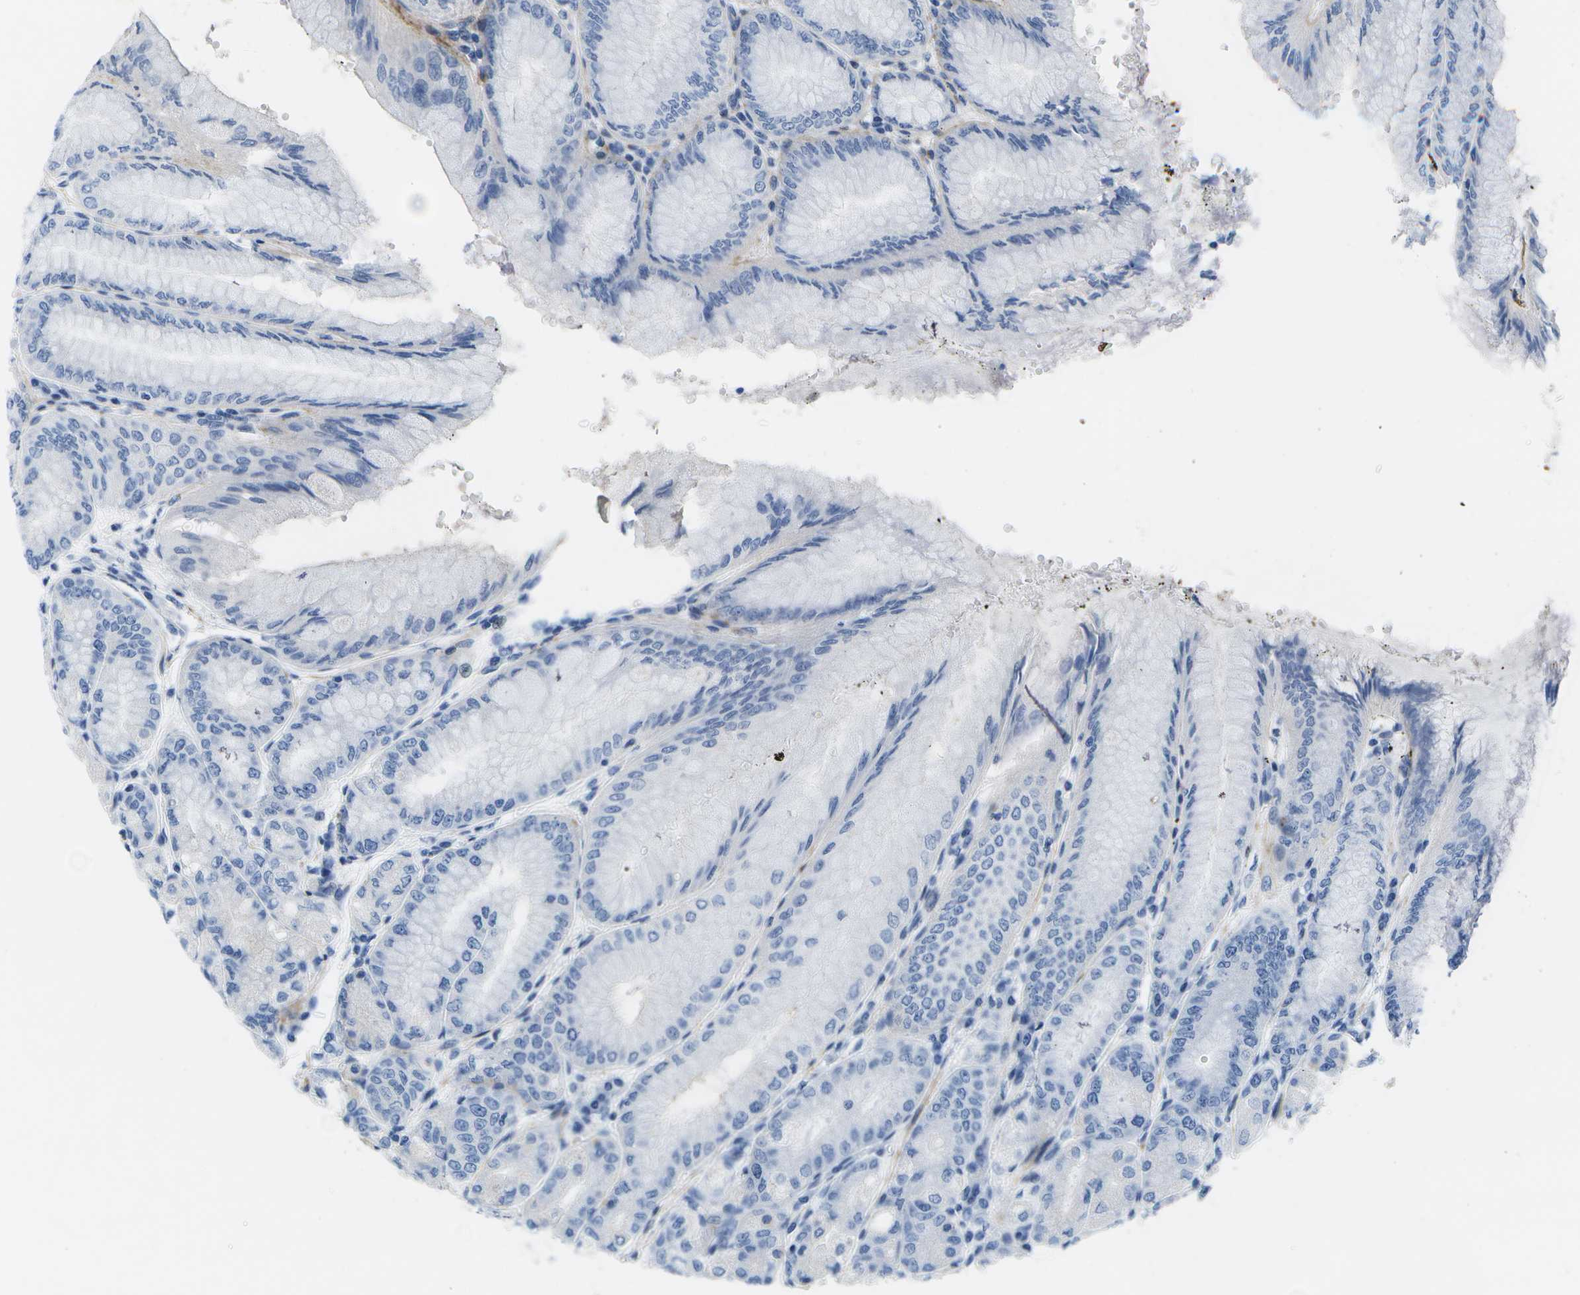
{"staining": {"intensity": "weak", "quantity": "<25%", "location": "cytoplasmic/membranous"}, "tissue": "stomach", "cell_type": "Glandular cells", "image_type": "normal", "snomed": [{"axis": "morphology", "description": "Normal tissue, NOS"}, {"axis": "topography", "description": "Stomach, lower"}], "caption": "Glandular cells show no significant expression in unremarkable stomach. The staining is performed using DAB (3,3'-diaminobenzidine) brown chromogen with nuclei counter-stained in using hematoxylin.", "gene": "ADGRG6", "patient": {"sex": "male", "age": 71}}